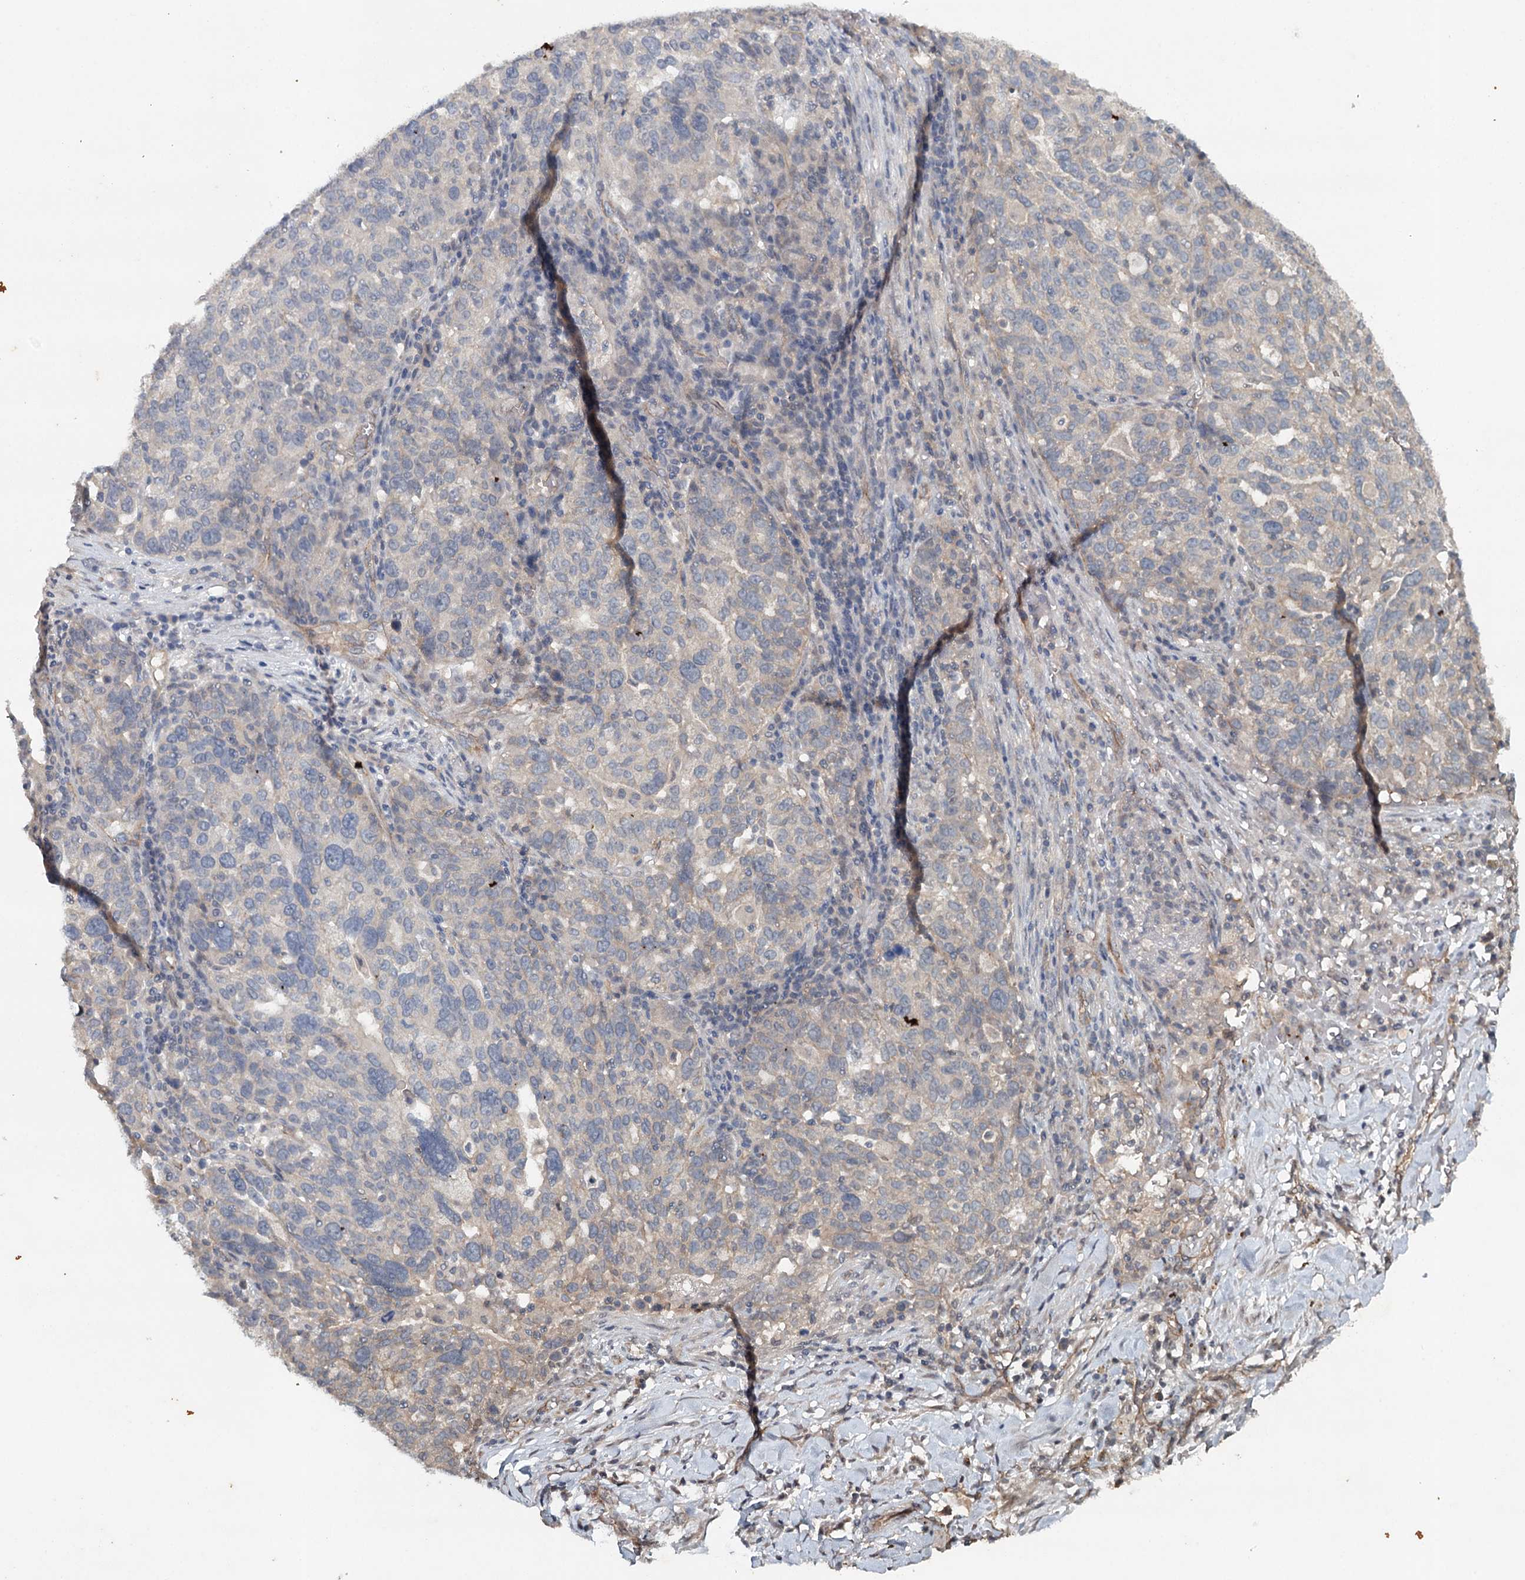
{"staining": {"intensity": "weak", "quantity": "<25%", "location": "cytoplasmic/membranous"}, "tissue": "ovarian cancer", "cell_type": "Tumor cells", "image_type": "cancer", "snomed": [{"axis": "morphology", "description": "Cystadenocarcinoma, serous, NOS"}, {"axis": "topography", "description": "Ovary"}], "caption": "Tumor cells are negative for protein expression in human ovarian cancer.", "gene": "SYNPO", "patient": {"sex": "female", "age": 59}}